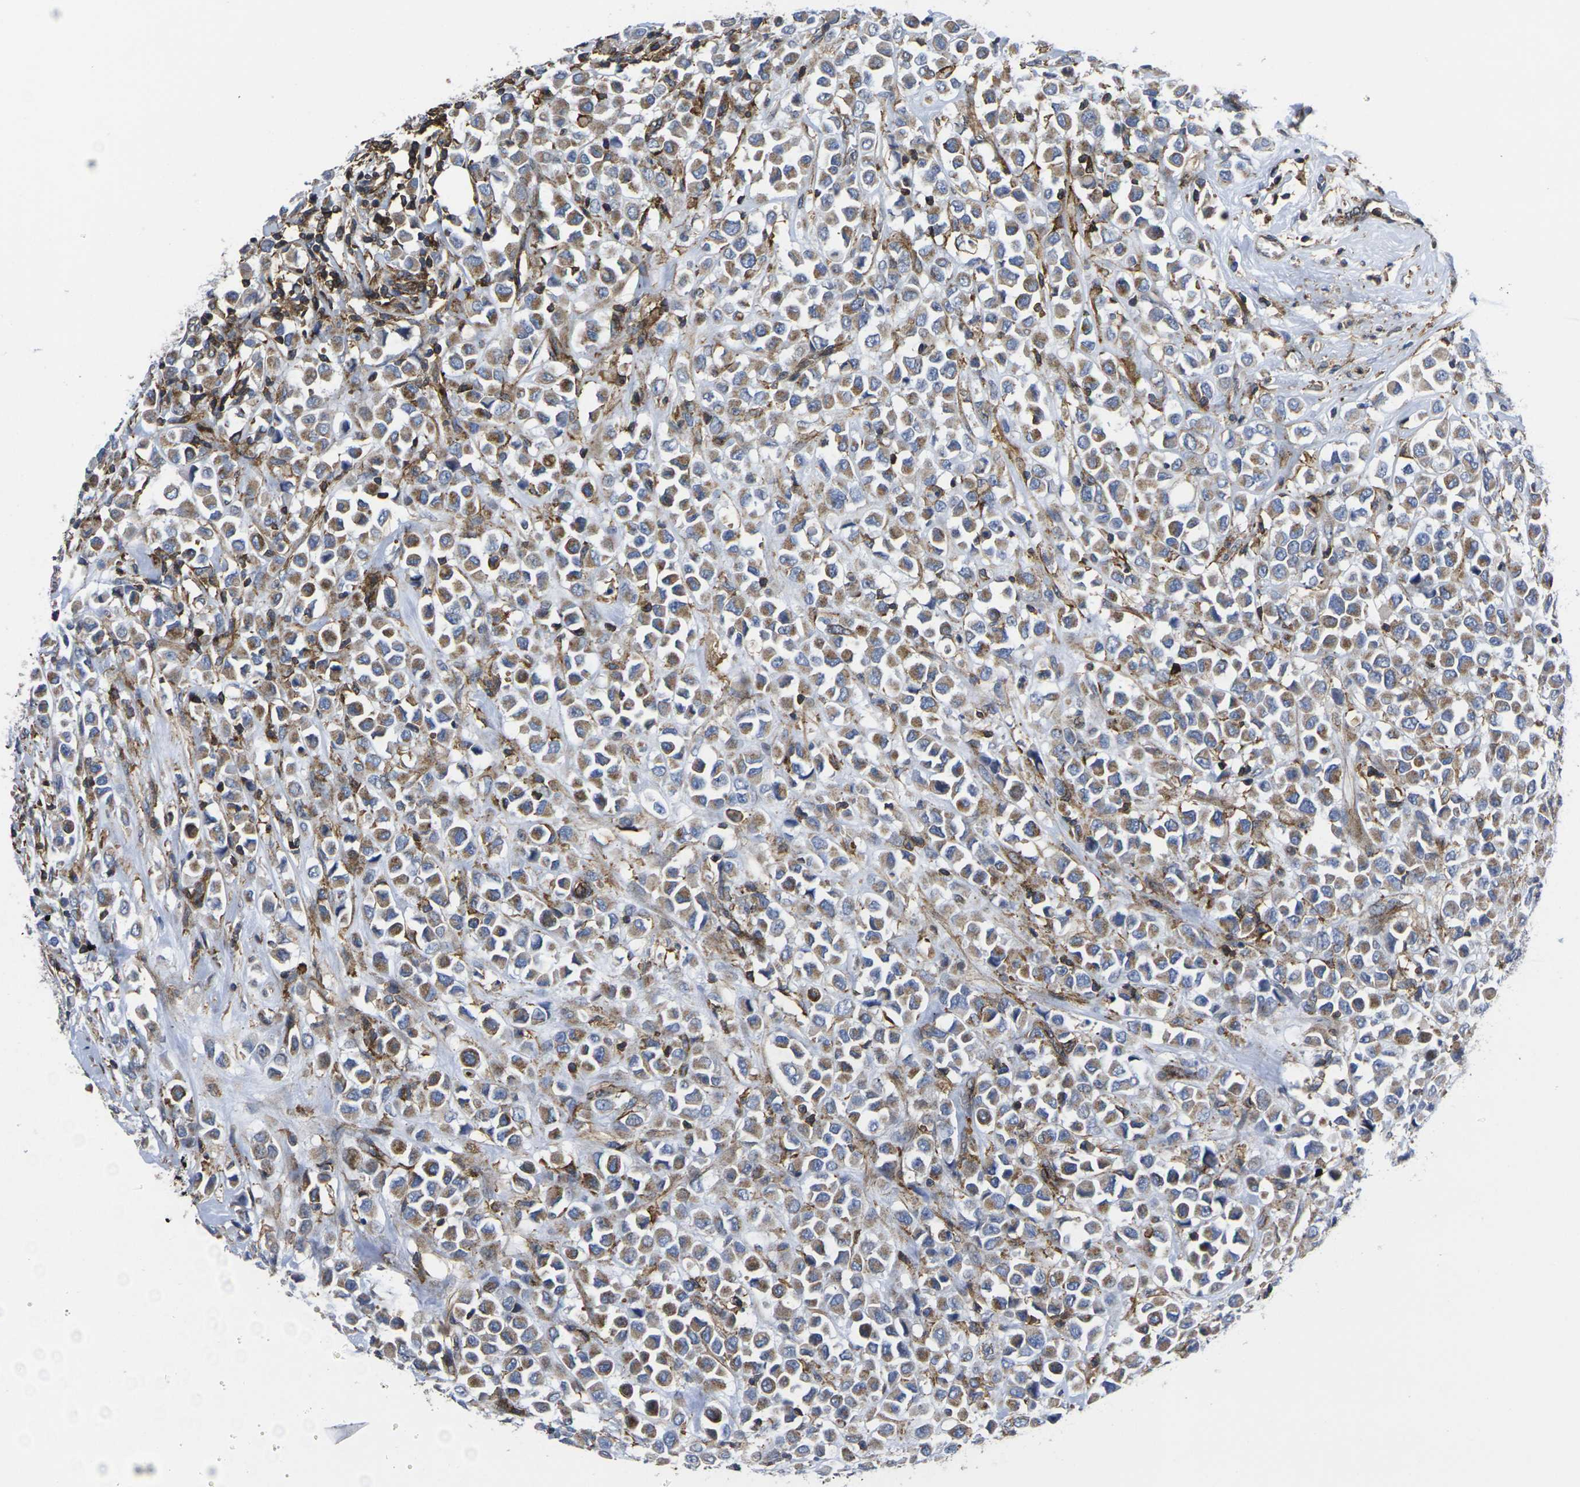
{"staining": {"intensity": "moderate", "quantity": ">75%", "location": "cytoplasmic/membranous"}, "tissue": "breast cancer", "cell_type": "Tumor cells", "image_type": "cancer", "snomed": [{"axis": "morphology", "description": "Duct carcinoma"}, {"axis": "topography", "description": "Breast"}], "caption": "Moderate cytoplasmic/membranous staining for a protein is appreciated in about >75% of tumor cells of breast cancer using immunohistochemistry (IHC).", "gene": "IQGAP1", "patient": {"sex": "female", "age": 61}}